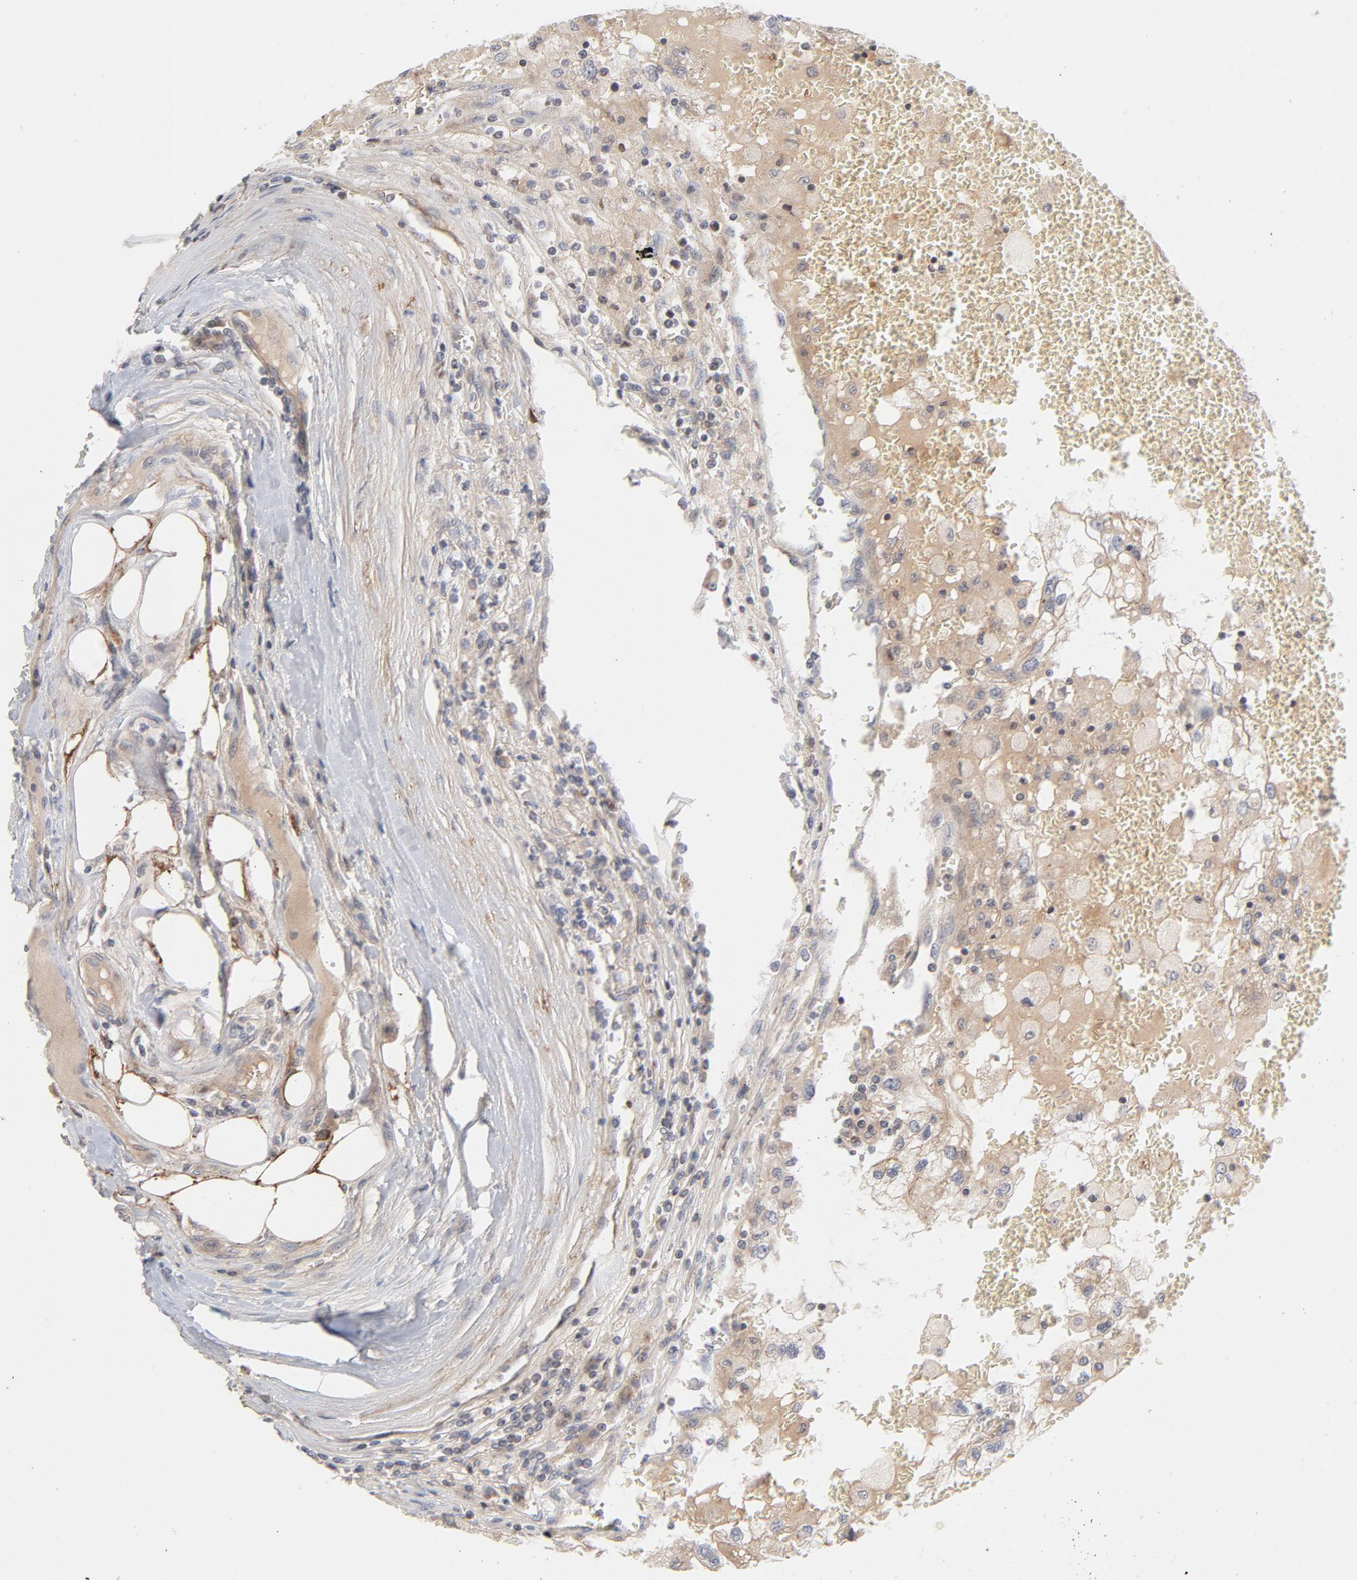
{"staining": {"intensity": "weak", "quantity": ">75%", "location": "cytoplasmic/membranous"}, "tissue": "renal cancer", "cell_type": "Tumor cells", "image_type": "cancer", "snomed": [{"axis": "morphology", "description": "Normal tissue, NOS"}, {"axis": "morphology", "description": "Adenocarcinoma, NOS"}, {"axis": "topography", "description": "Kidney"}], "caption": "Immunohistochemistry of human renal cancer (adenocarcinoma) demonstrates low levels of weak cytoplasmic/membranous positivity in about >75% of tumor cells.", "gene": "DNAAF2", "patient": {"sex": "male", "age": 71}}